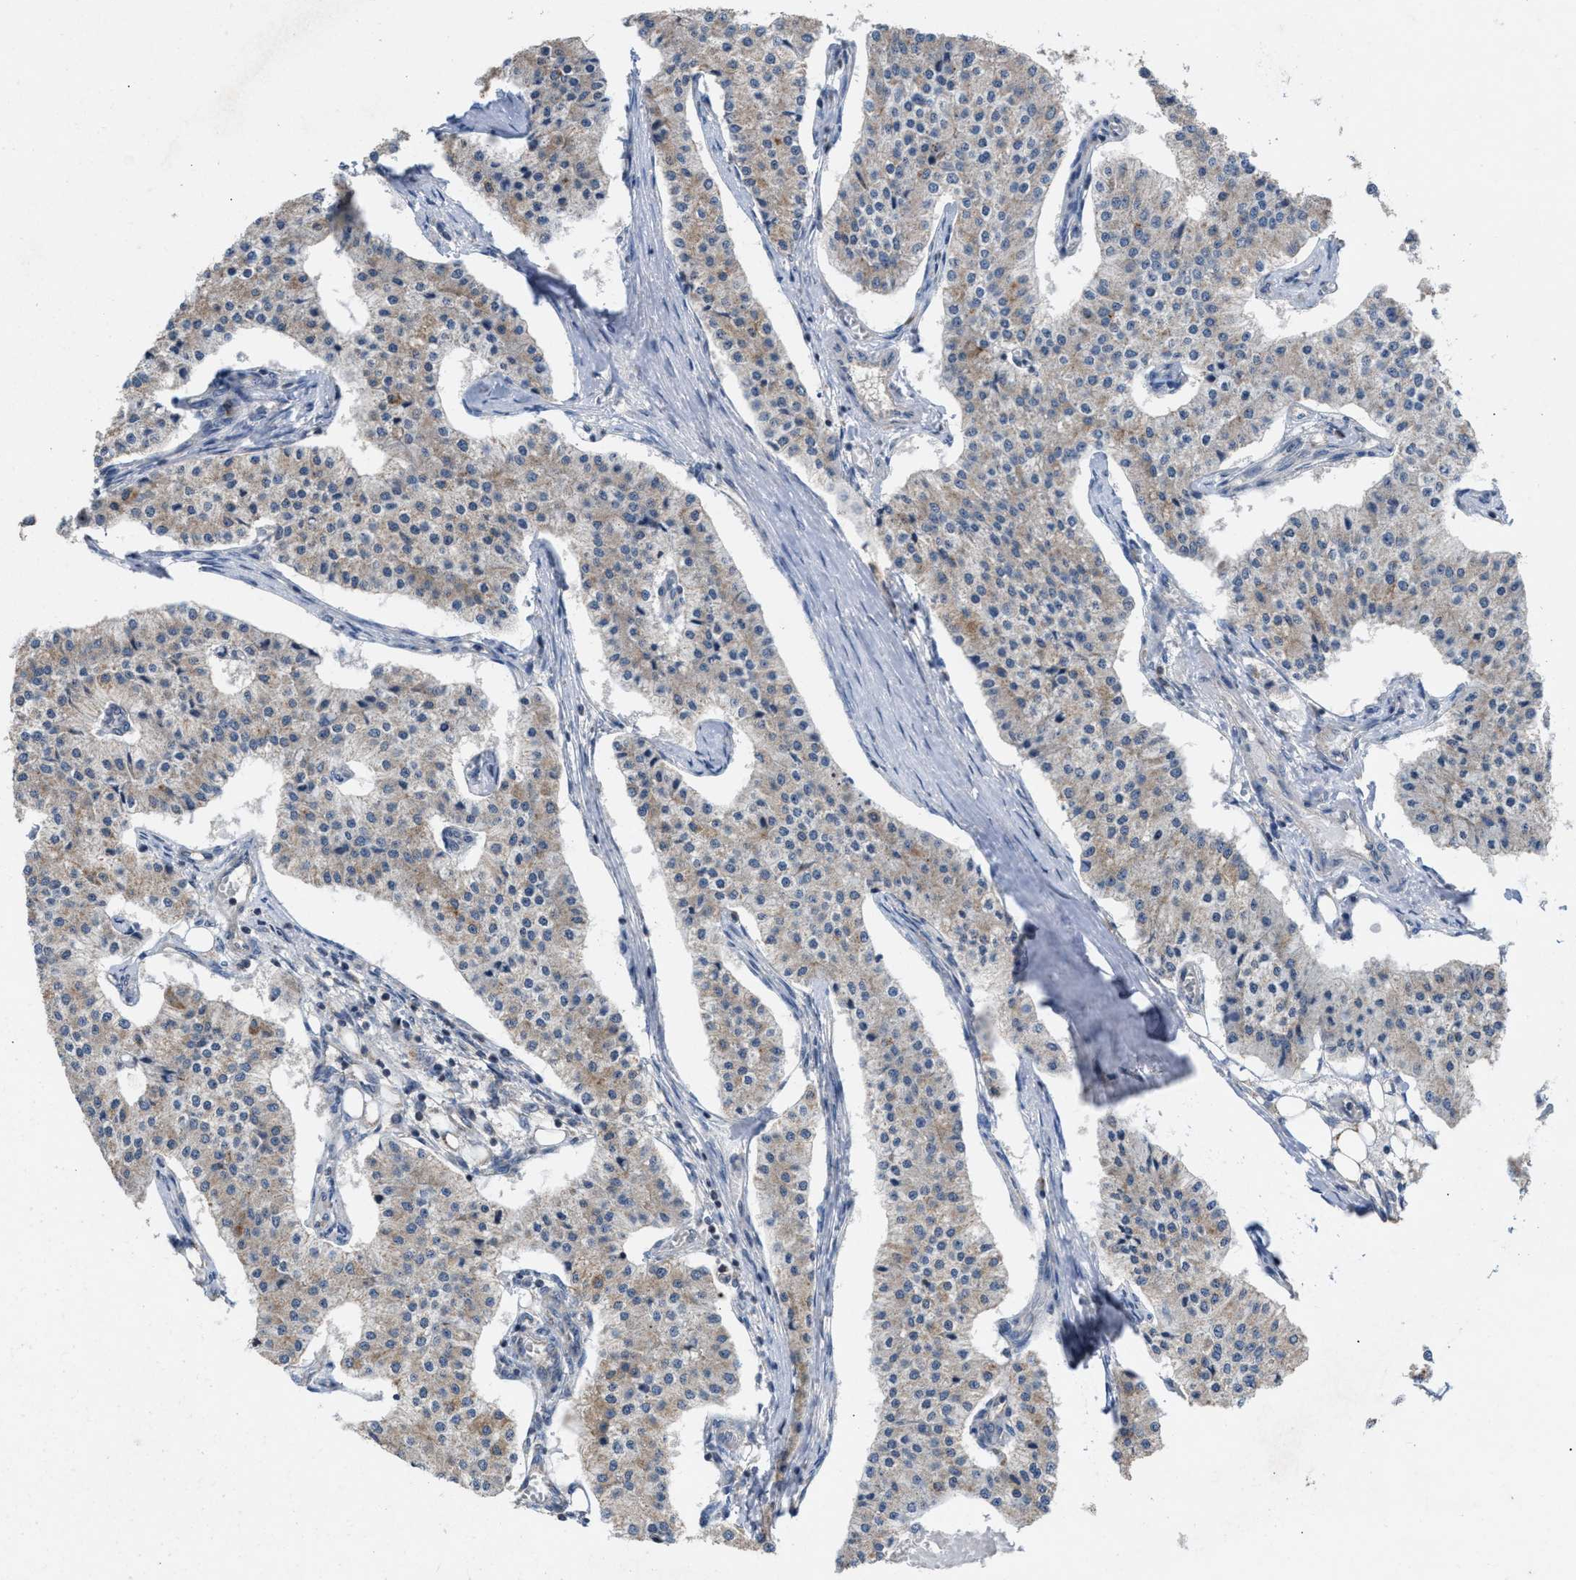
{"staining": {"intensity": "weak", "quantity": "<25%", "location": "cytoplasmic/membranous"}, "tissue": "carcinoid", "cell_type": "Tumor cells", "image_type": "cancer", "snomed": [{"axis": "morphology", "description": "Carcinoid, malignant, NOS"}, {"axis": "topography", "description": "Colon"}], "caption": "This photomicrograph is of malignant carcinoid stained with immunohistochemistry to label a protein in brown with the nuclei are counter-stained blue. There is no positivity in tumor cells. Nuclei are stained in blue.", "gene": "C9orf78", "patient": {"sex": "female", "age": 52}}